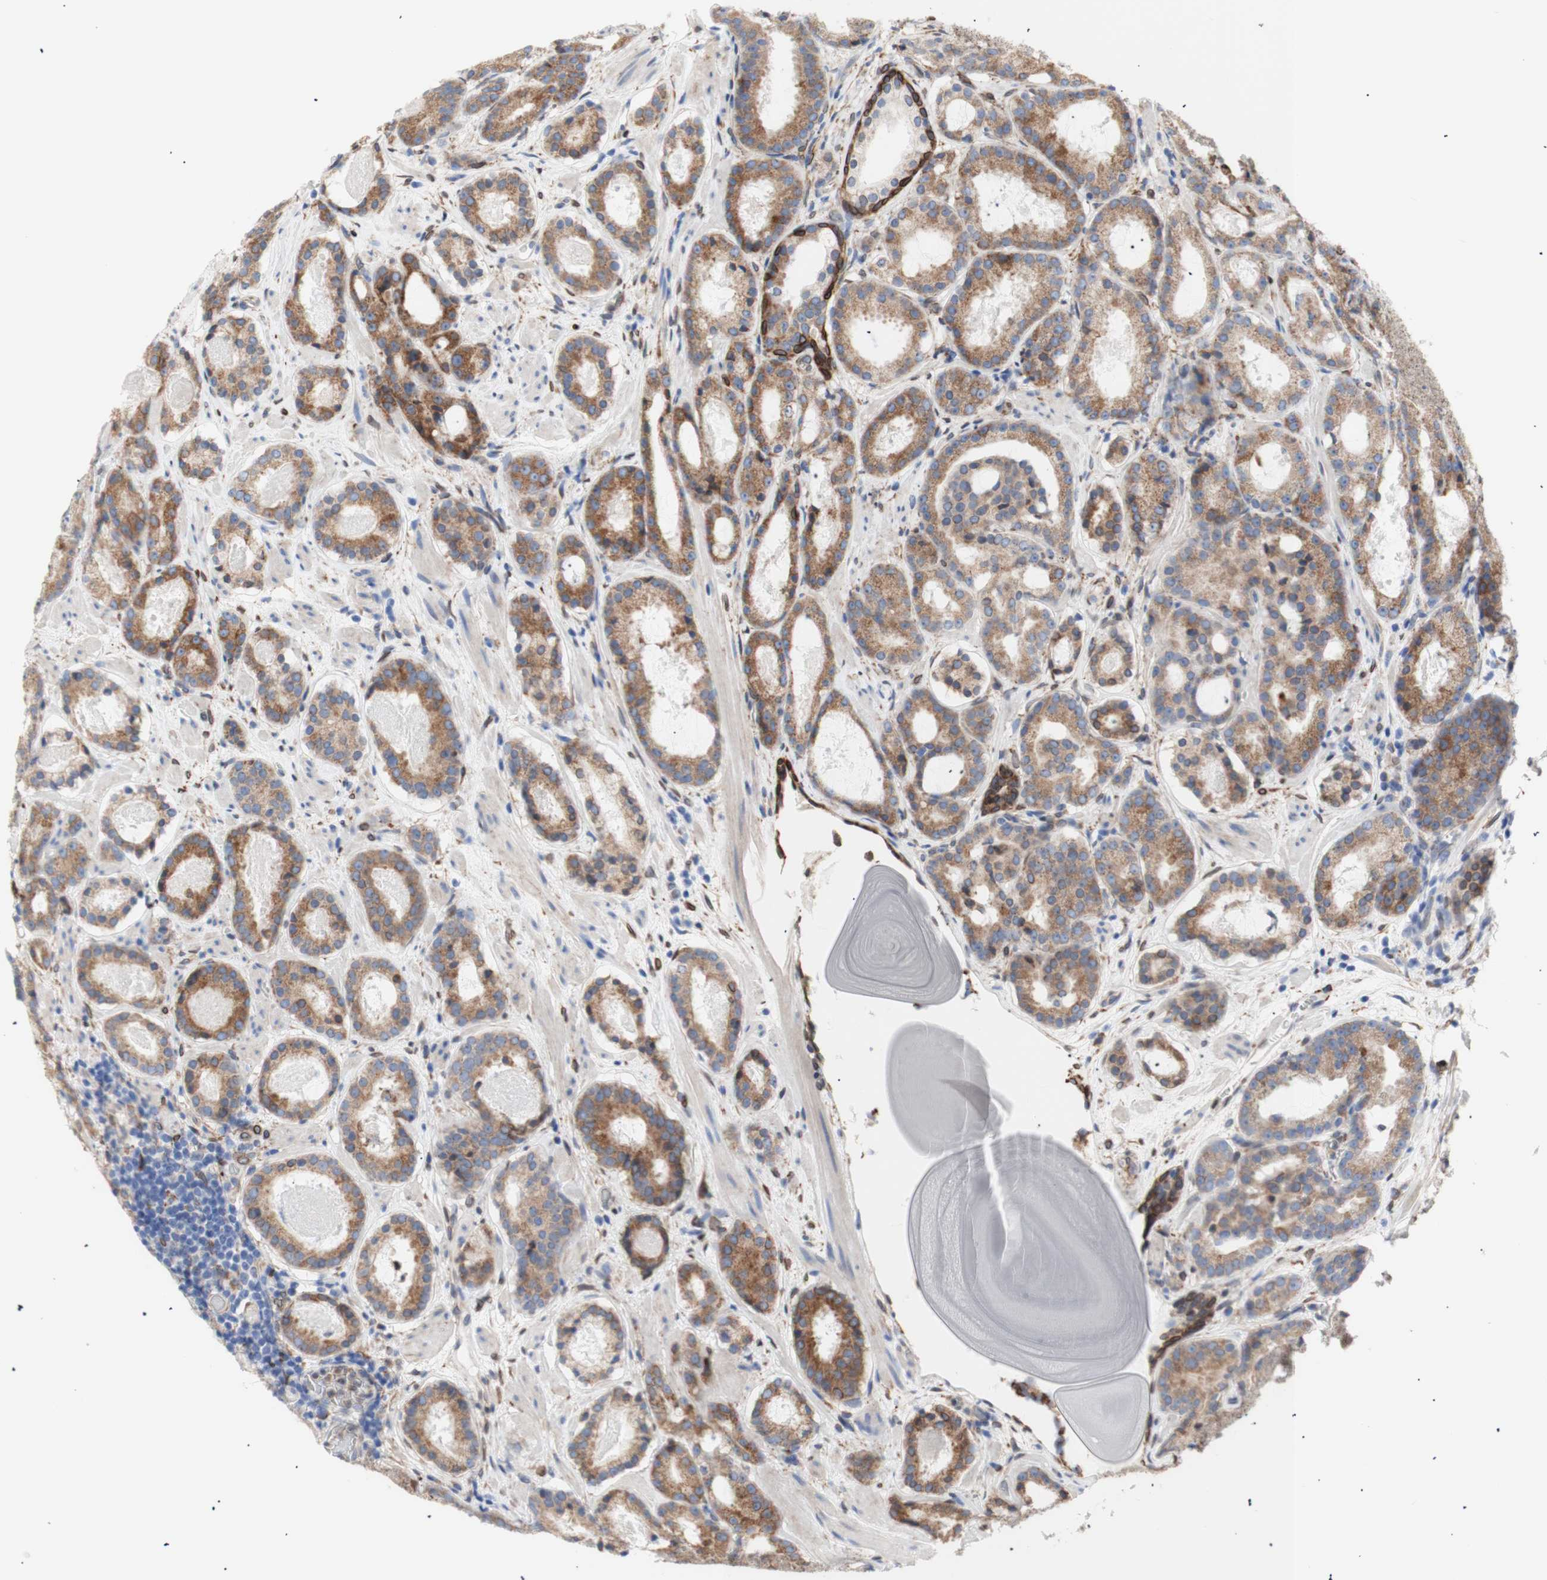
{"staining": {"intensity": "moderate", "quantity": ">75%", "location": "cytoplasmic/membranous"}, "tissue": "prostate cancer", "cell_type": "Tumor cells", "image_type": "cancer", "snomed": [{"axis": "morphology", "description": "Adenocarcinoma, Low grade"}, {"axis": "topography", "description": "Prostate"}], "caption": "Prostate low-grade adenocarcinoma stained for a protein exhibits moderate cytoplasmic/membranous positivity in tumor cells.", "gene": "ERLIN1", "patient": {"sex": "male", "age": 69}}